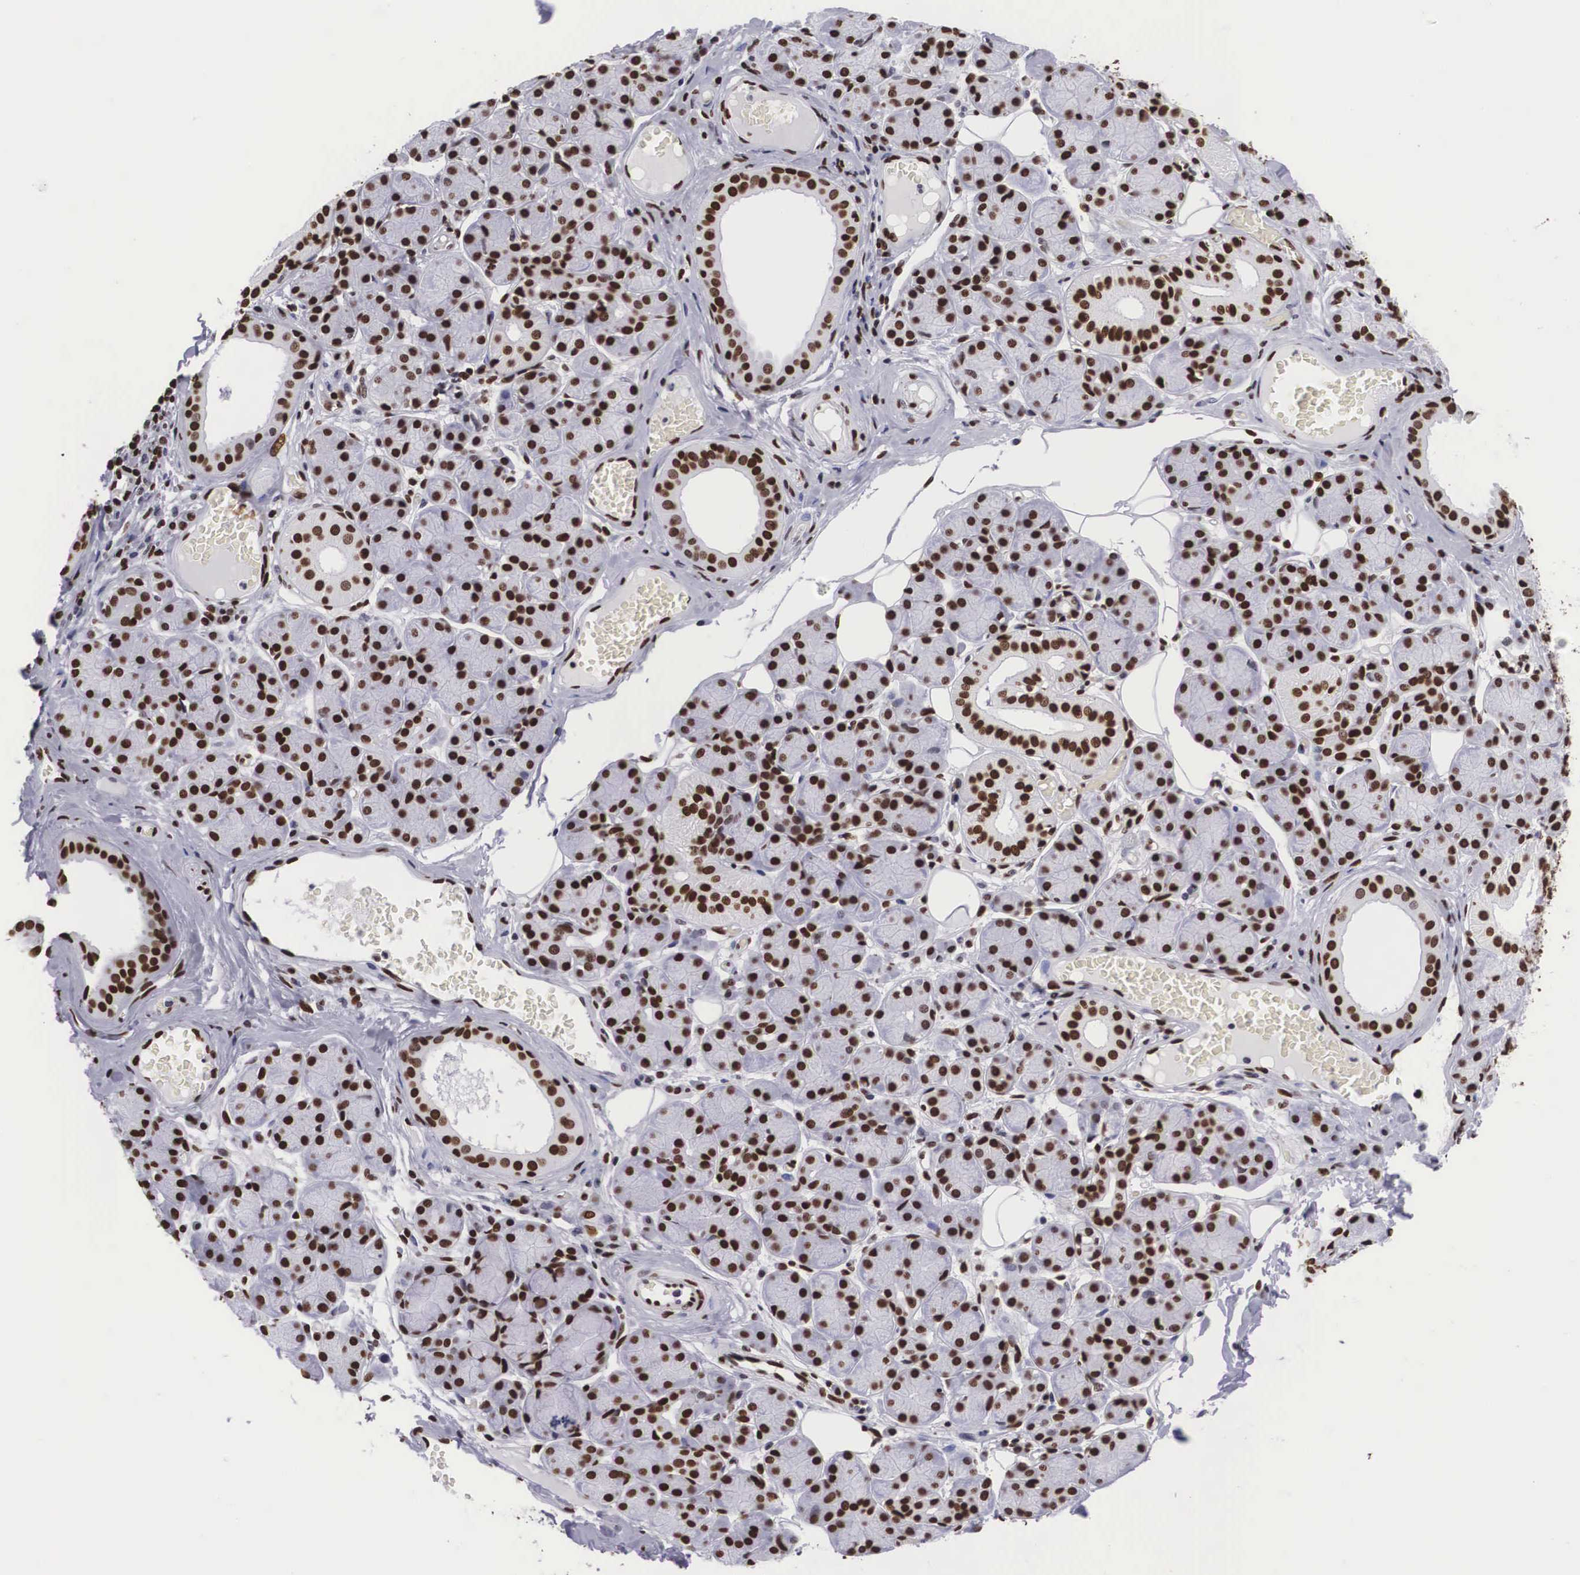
{"staining": {"intensity": "strong", "quantity": ">75%", "location": "nuclear"}, "tissue": "salivary gland", "cell_type": "Glandular cells", "image_type": "normal", "snomed": [{"axis": "morphology", "description": "Normal tissue, NOS"}, {"axis": "topography", "description": "Salivary gland"}], "caption": "Immunohistochemical staining of normal human salivary gland displays strong nuclear protein staining in approximately >75% of glandular cells. Nuclei are stained in blue.", "gene": "MECP2", "patient": {"sex": "male", "age": 54}}